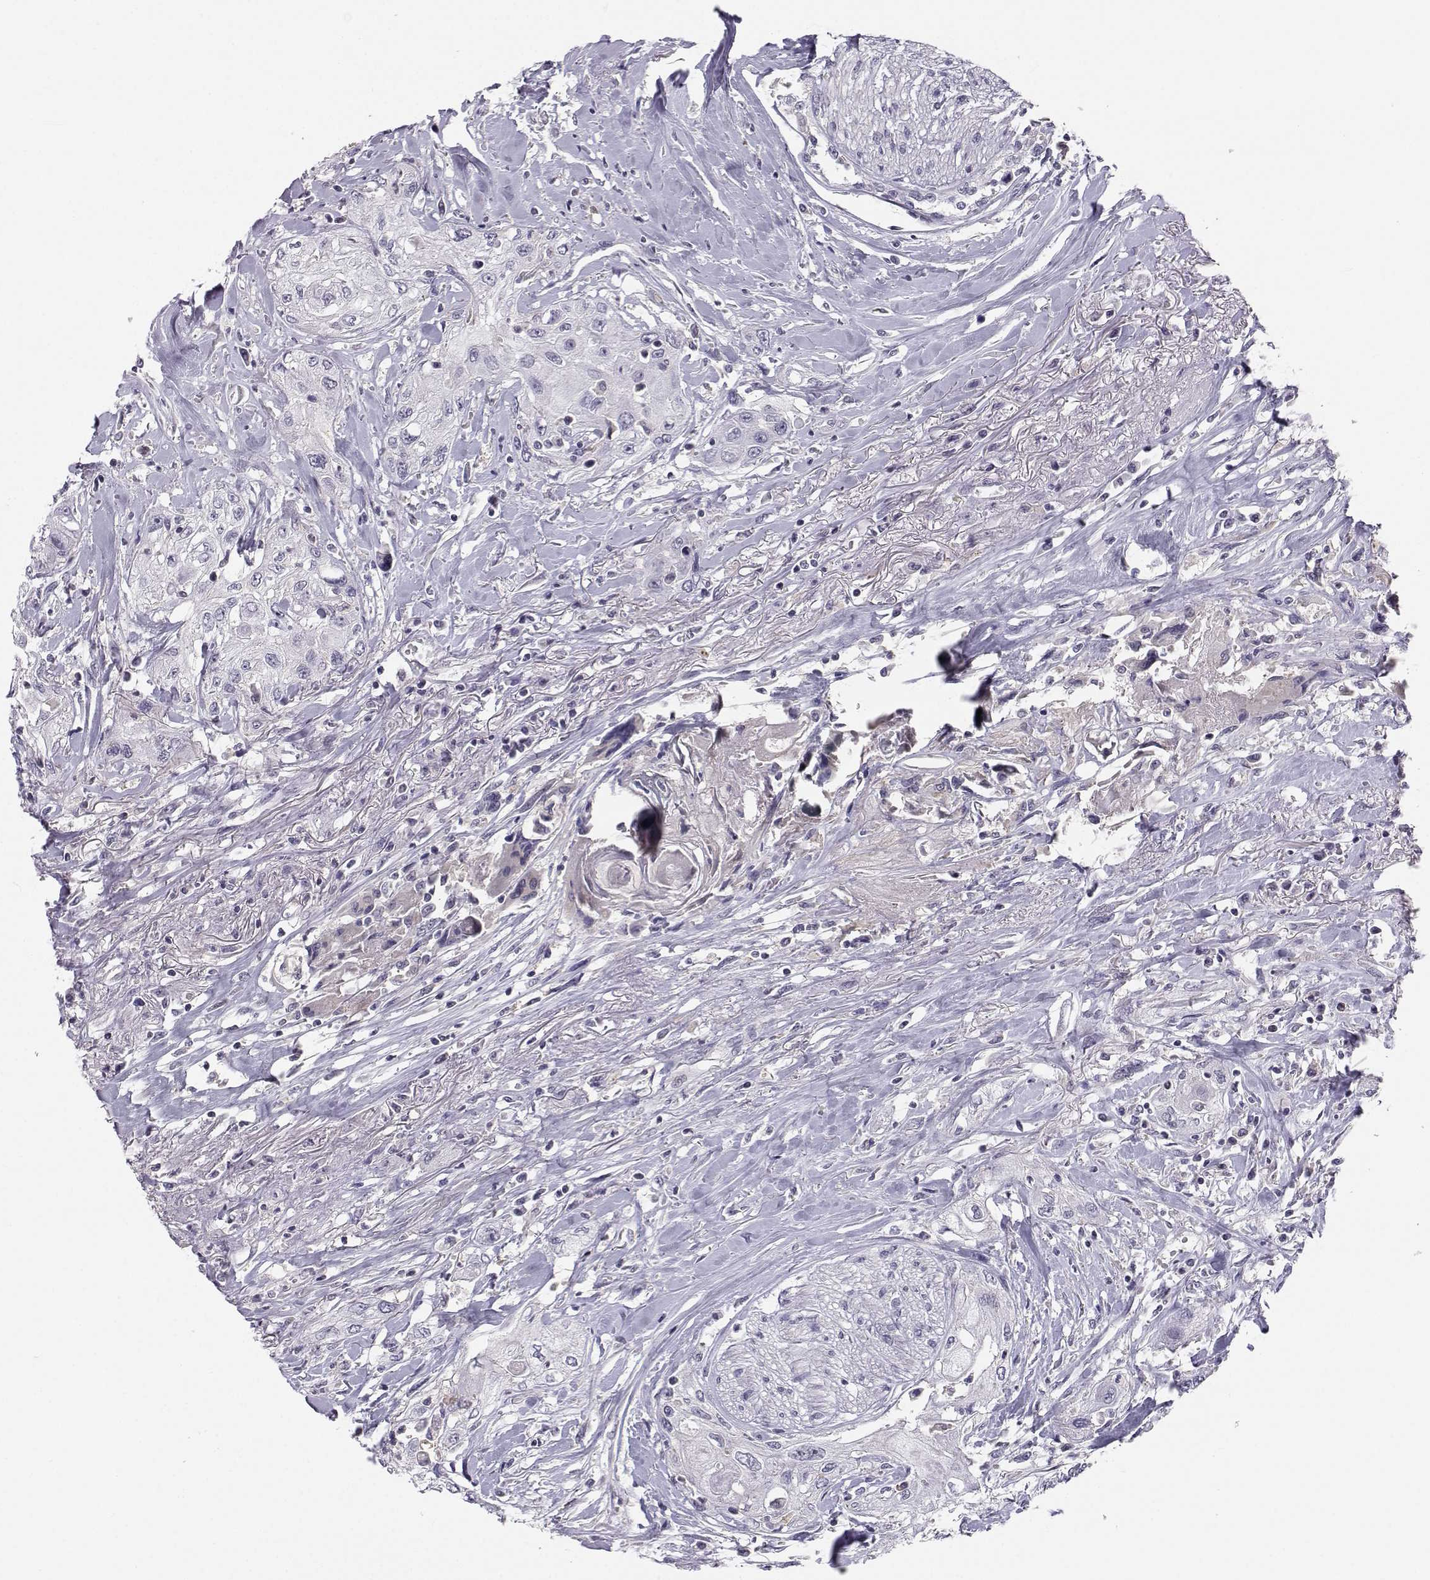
{"staining": {"intensity": "negative", "quantity": "none", "location": "none"}, "tissue": "head and neck cancer", "cell_type": "Tumor cells", "image_type": "cancer", "snomed": [{"axis": "morphology", "description": "Normal tissue, NOS"}, {"axis": "morphology", "description": "Squamous cell carcinoma, NOS"}, {"axis": "topography", "description": "Oral tissue"}, {"axis": "topography", "description": "Peripheral nerve tissue"}, {"axis": "topography", "description": "Head-Neck"}], "caption": "An immunohistochemistry (IHC) image of head and neck cancer (squamous cell carcinoma) is shown. There is no staining in tumor cells of head and neck cancer (squamous cell carcinoma).", "gene": "MROH7", "patient": {"sex": "female", "age": 59}}